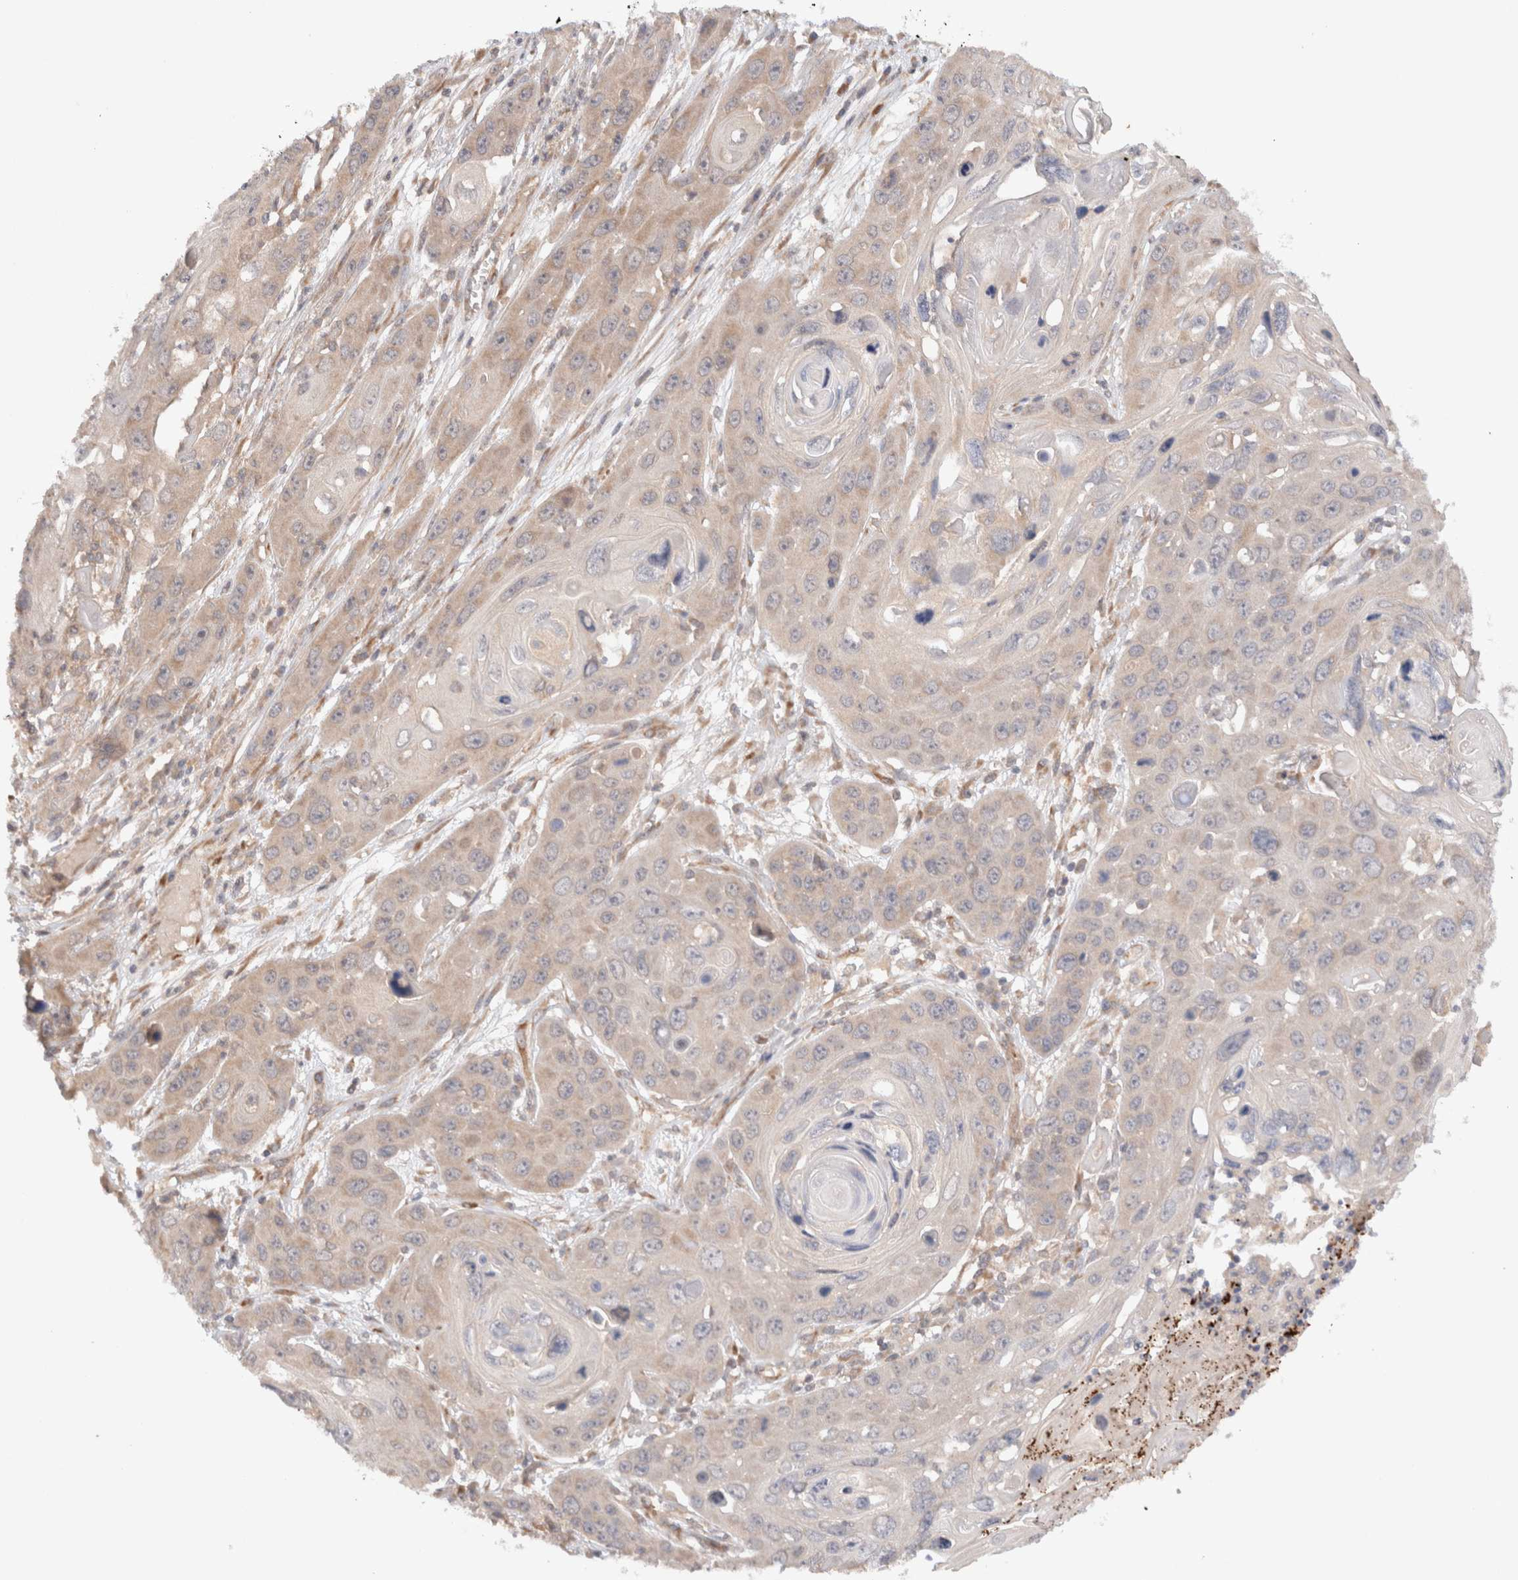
{"staining": {"intensity": "weak", "quantity": "25%-75%", "location": "cytoplasmic/membranous"}, "tissue": "skin cancer", "cell_type": "Tumor cells", "image_type": "cancer", "snomed": [{"axis": "morphology", "description": "Squamous cell carcinoma, NOS"}, {"axis": "topography", "description": "Skin"}], "caption": "Squamous cell carcinoma (skin) stained with a brown dye reveals weak cytoplasmic/membranous positive staining in about 25%-75% of tumor cells.", "gene": "KLHL20", "patient": {"sex": "male", "age": 55}}